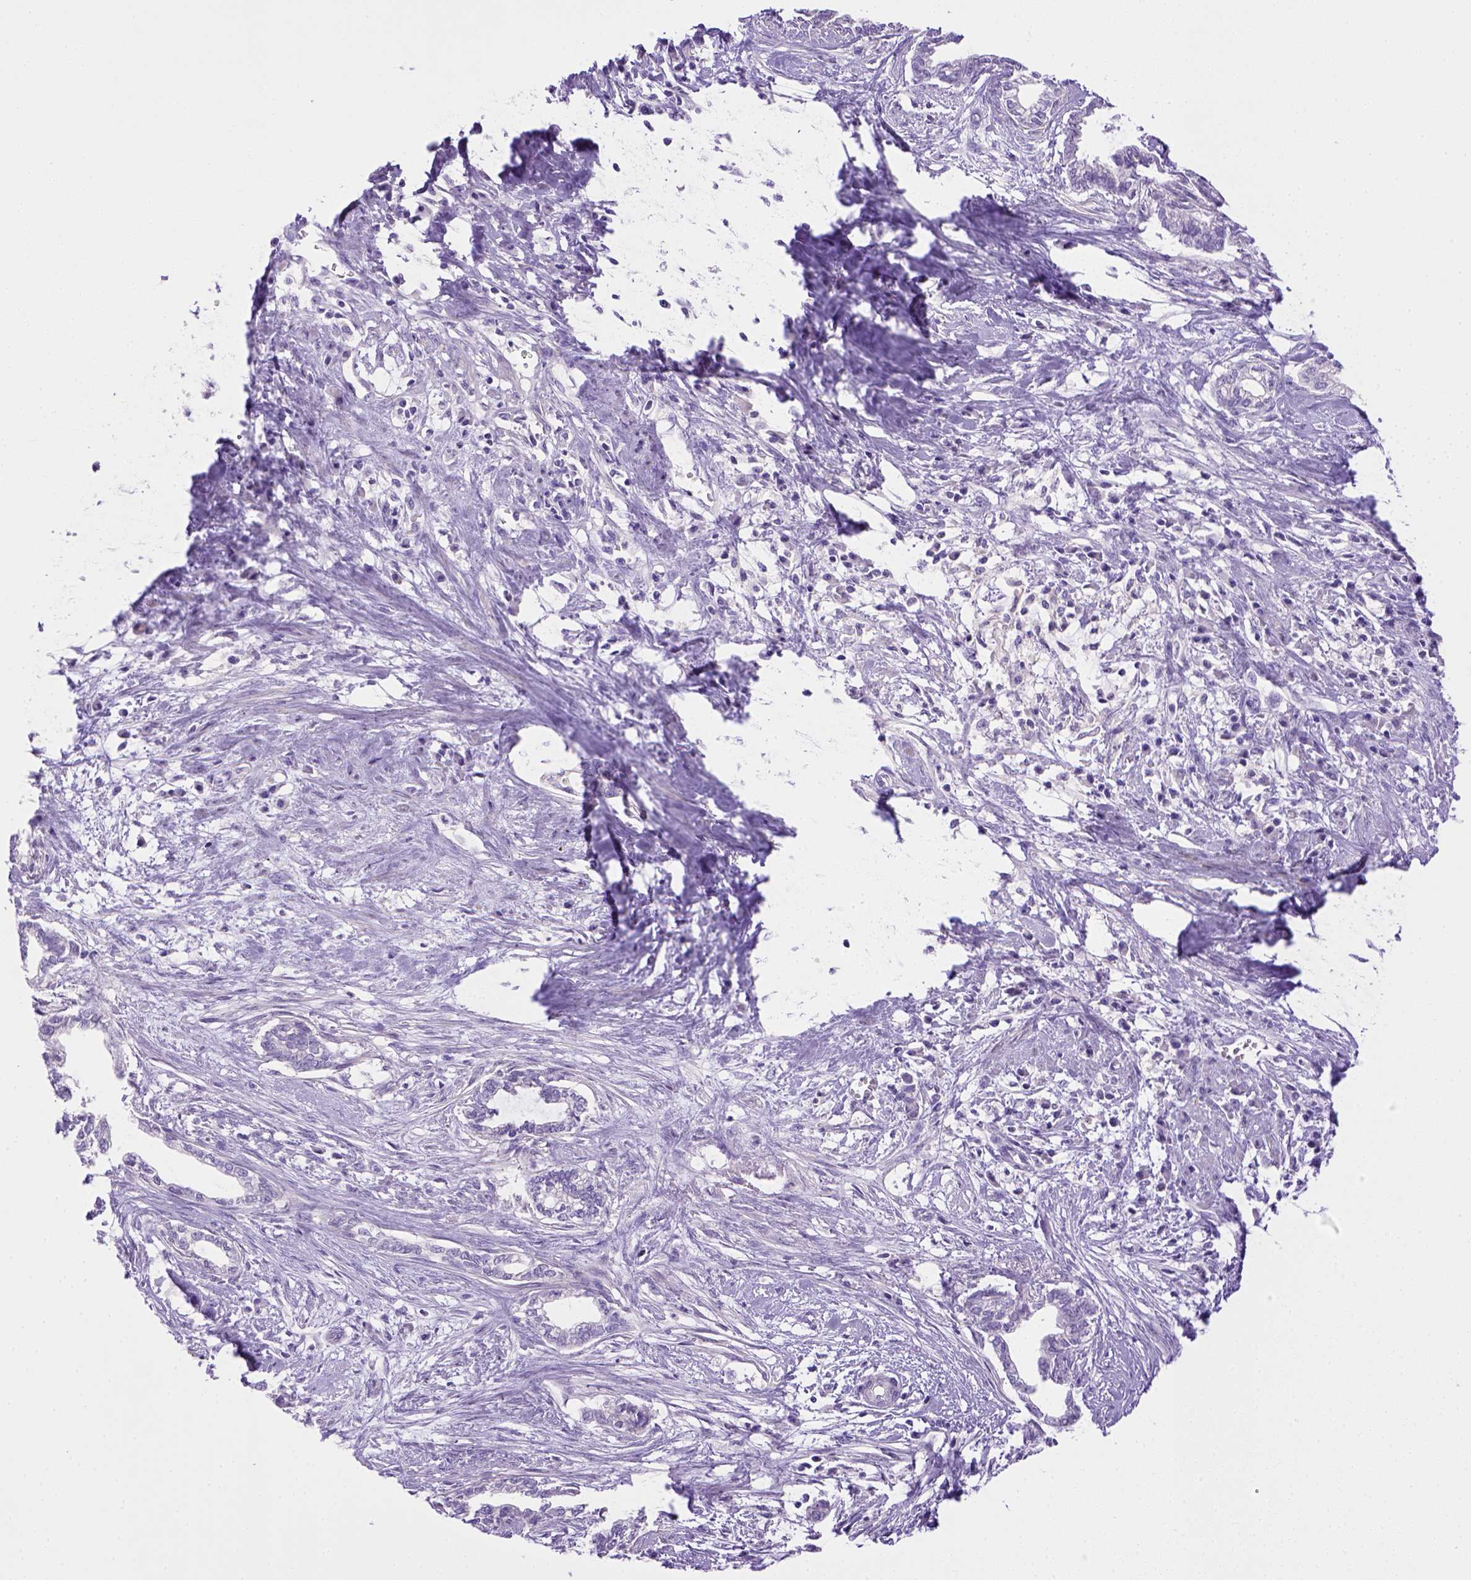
{"staining": {"intensity": "negative", "quantity": "none", "location": "none"}, "tissue": "cervical cancer", "cell_type": "Tumor cells", "image_type": "cancer", "snomed": [{"axis": "morphology", "description": "Adenocarcinoma, NOS"}, {"axis": "topography", "description": "Cervix"}], "caption": "Immunohistochemical staining of adenocarcinoma (cervical) displays no significant expression in tumor cells. (Brightfield microscopy of DAB immunohistochemistry at high magnification).", "gene": "BAAT", "patient": {"sex": "female", "age": 62}}